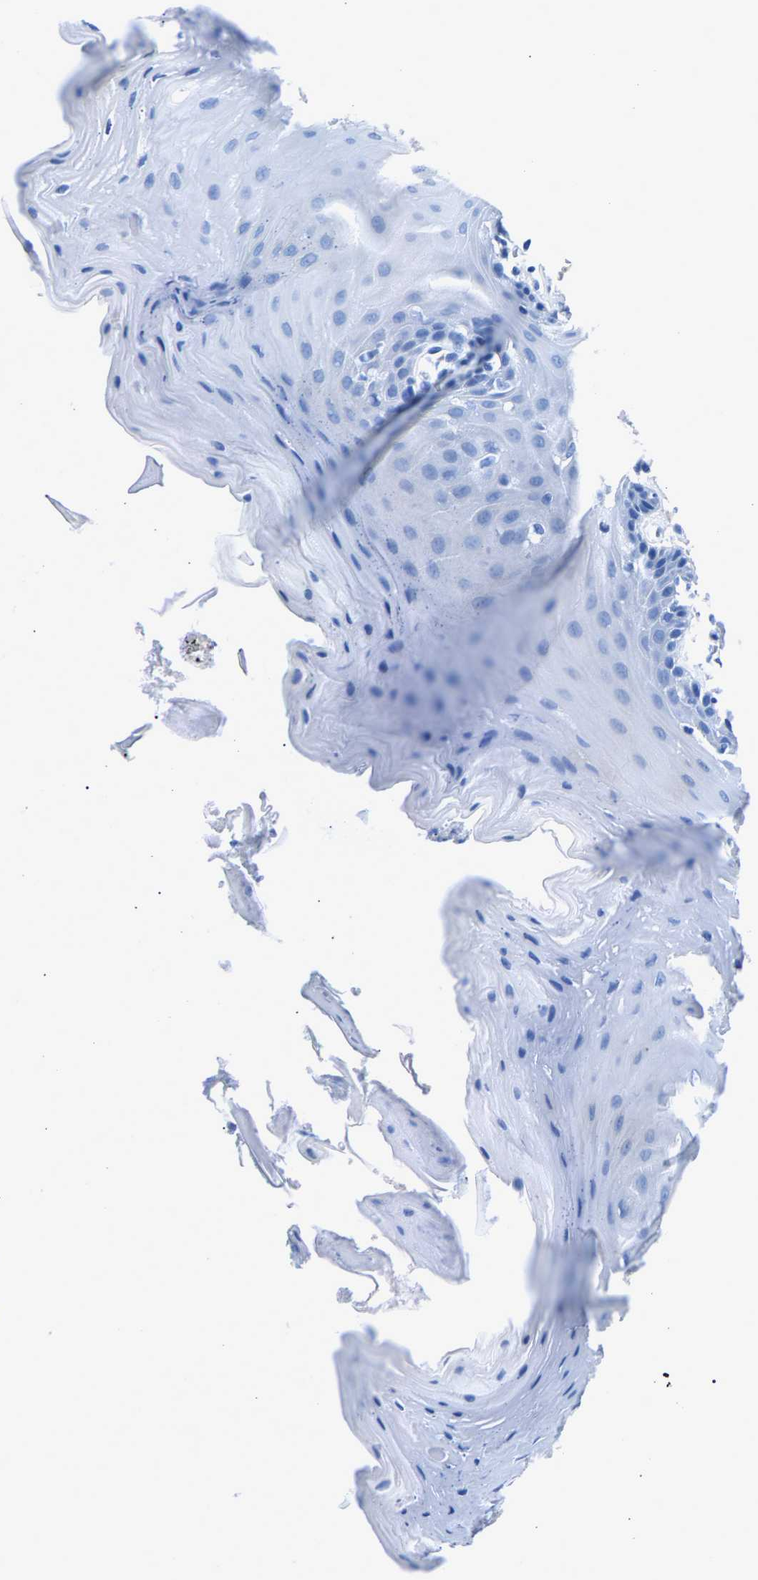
{"staining": {"intensity": "negative", "quantity": "none", "location": "none"}, "tissue": "oral mucosa", "cell_type": "Squamous epithelial cells", "image_type": "normal", "snomed": [{"axis": "morphology", "description": "Normal tissue, NOS"}, {"axis": "morphology", "description": "Squamous cell carcinoma, NOS"}, {"axis": "topography", "description": "Oral tissue"}, {"axis": "topography", "description": "Head-Neck"}], "caption": "Immunohistochemistry (IHC) image of unremarkable oral mucosa: oral mucosa stained with DAB exhibits no significant protein staining in squamous epithelial cells.", "gene": "CPS1", "patient": {"sex": "male", "age": 71}}